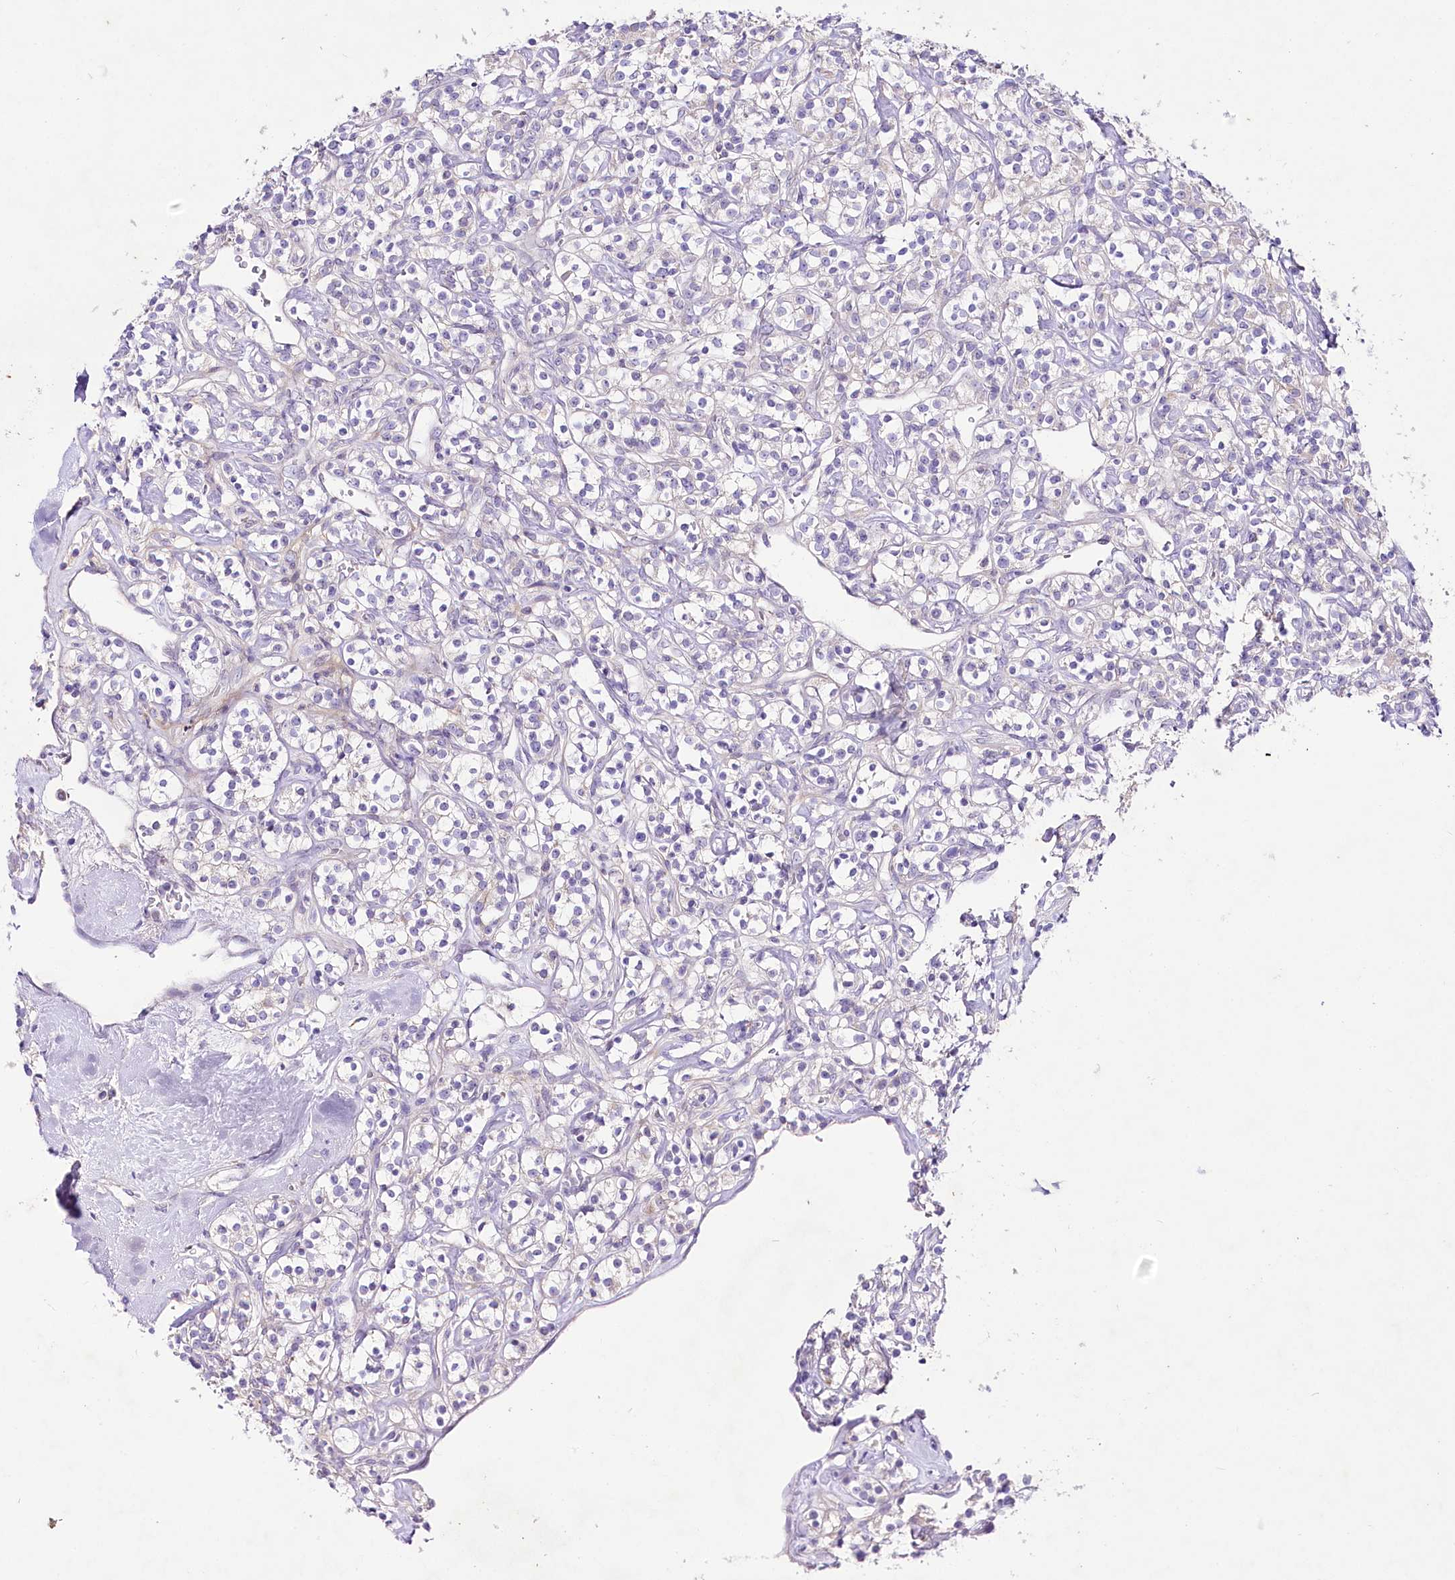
{"staining": {"intensity": "negative", "quantity": "none", "location": "none"}, "tissue": "renal cancer", "cell_type": "Tumor cells", "image_type": "cancer", "snomed": [{"axis": "morphology", "description": "Adenocarcinoma, NOS"}, {"axis": "topography", "description": "Kidney"}], "caption": "Tumor cells are negative for brown protein staining in renal adenocarcinoma.", "gene": "LRRC14B", "patient": {"sex": "male", "age": 77}}